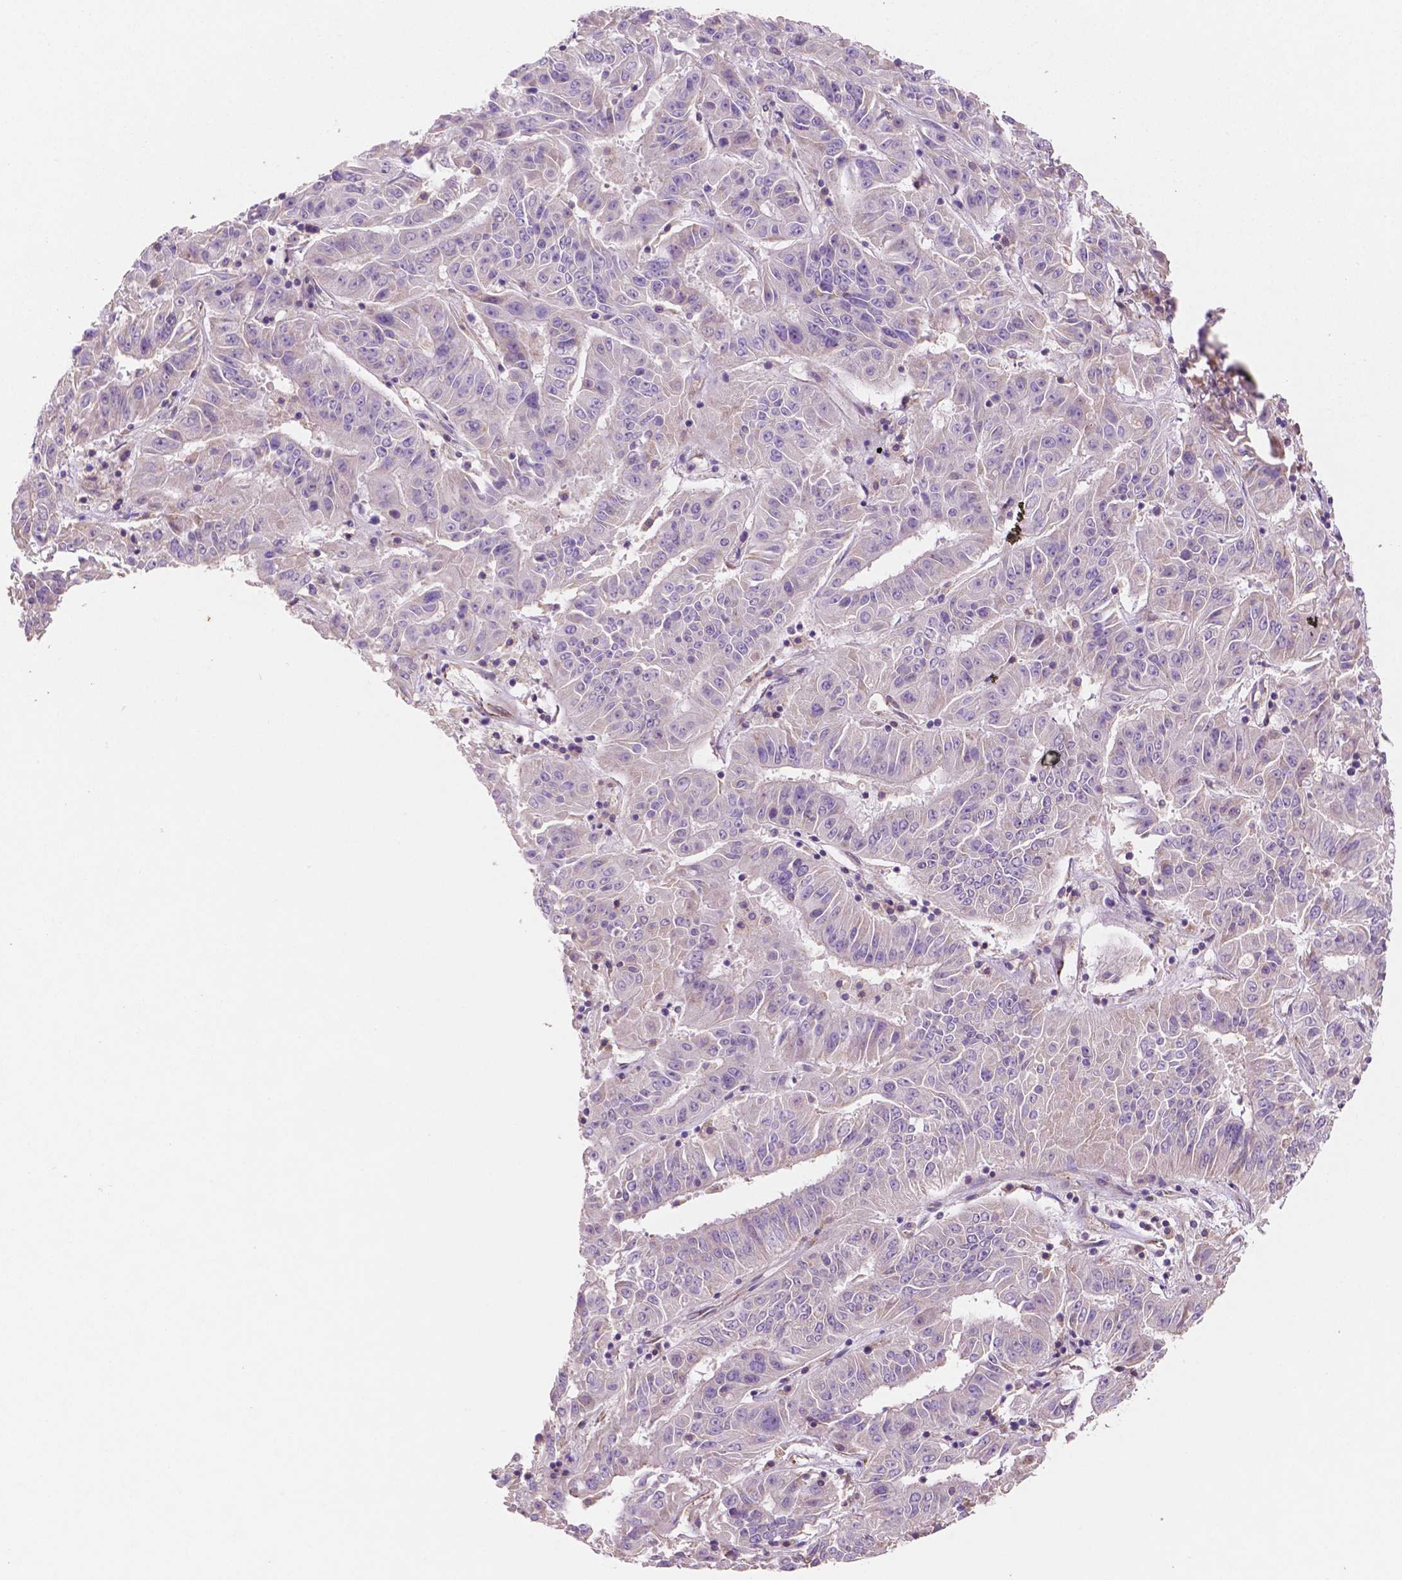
{"staining": {"intensity": "negative", "quantity": "none", "location": "none"}, "tissue": "pancreatic cancer", "cell_type": "Tumor cells", "image_type": "cancer", "snomed": [{"axis": "morphology", "description": "Adenocarcinoma, NOS"}, {"axis": "topography", "description": "Pancreas"}], "caption": "This is a photomicrograph of immunohistochemistry staining of pancreatic cancer, which shows no expression in tumor cells. Brightfield microscopy of immunohistochemistry (IHC) stained with DAB (3,3'-diaminobenzidine) (brown) and hematoxylin (blue), captured at high magnification.", "gene": "LRP1B", "patient": {"sex": "male", "age": 63}}